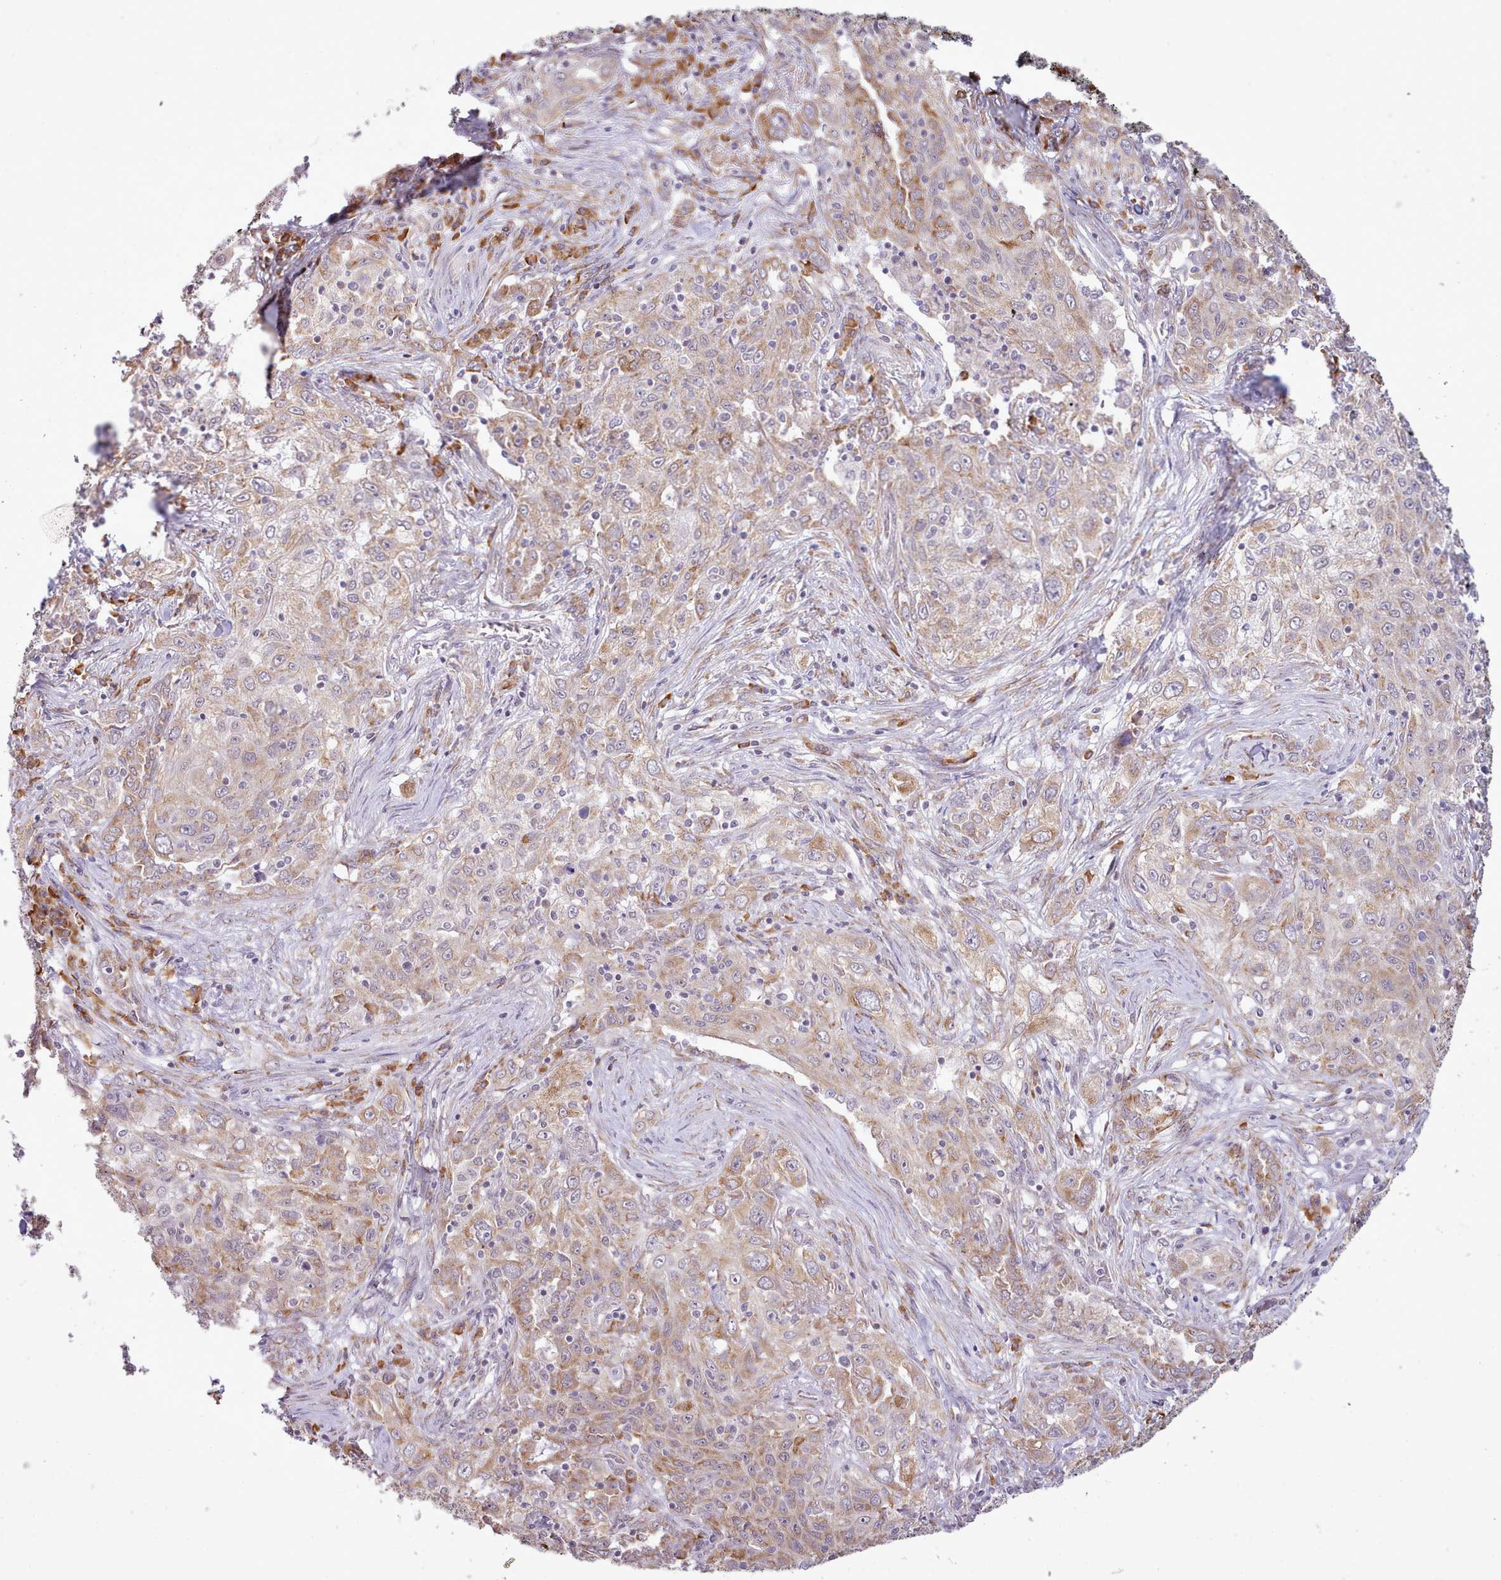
{"staining": {"intensity": "moderate", "quantity": ">75%", "location": "cytoplasmic/membranous"}, "tissue": "lung cancer", "cell_type": "Tumor cells", "image_type": "cancer", "snomed": [{"axis": "morphology", "description": "Squamous cell carcinoma, NOS"}, {"axis": "topography", "description": "Lung"}], "caption": "Lung cancer stained for a protein (brown) displays moderate cytoplasmic/membranous positive expression in about >75% of tumor cells.", "gene": "SEC61B", "patient": {"sex": "female", "age": 69}}